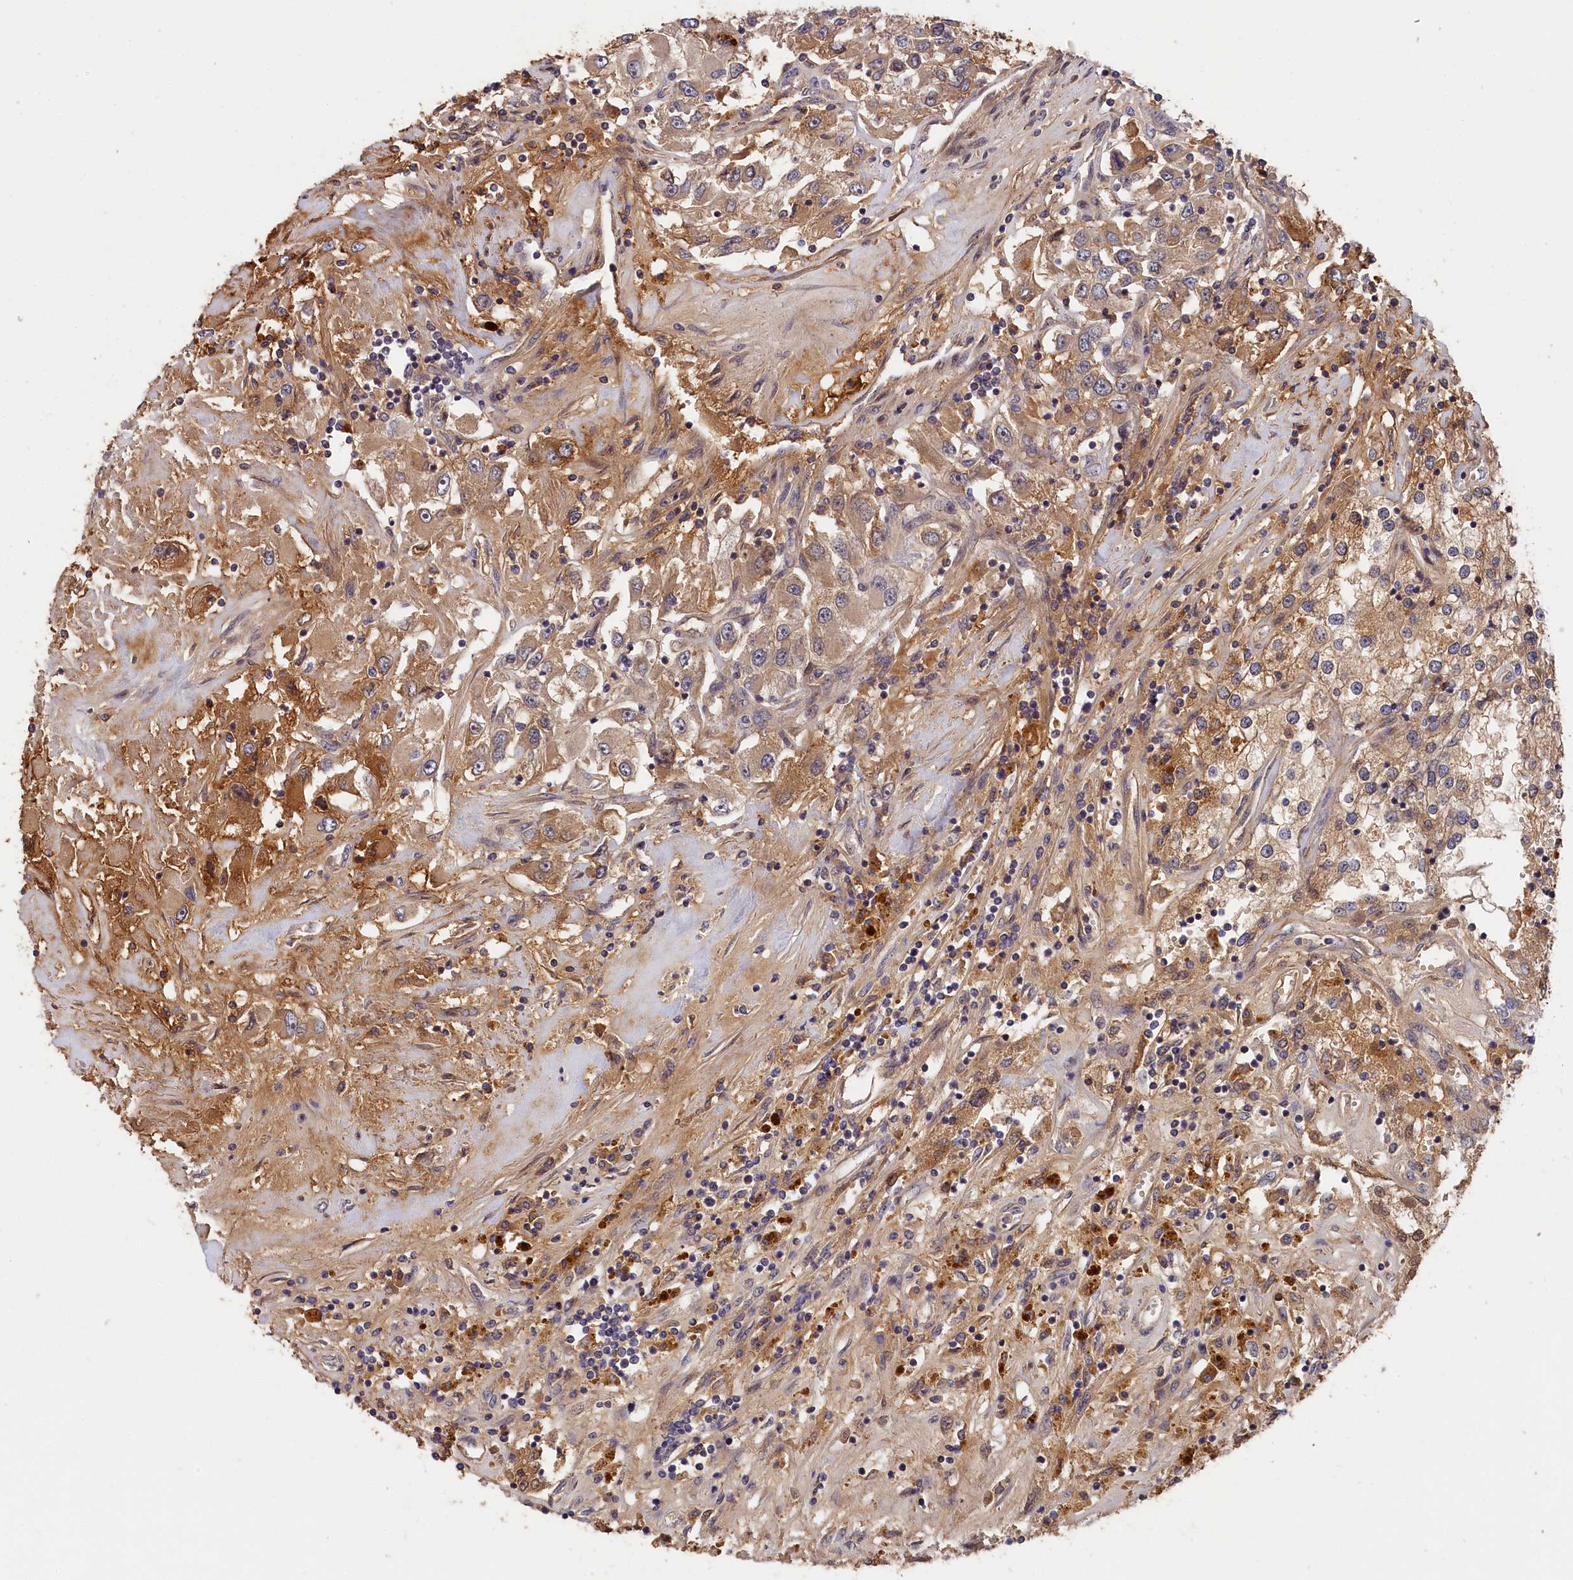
{"staining": {"intensity": "weak", "quantity": ">75%", "location": "cytoplasmic/membranous"}, "tissue": "renal cancer", "cell_type": "Tumor cells", "image_type": "cancer", "snomed": [{"axis": "morphology", "description": "Adenocarcinoma, NOS"}, {"axis": "topography", "description": "Kidney"}], "caption": "IHC photomicrograph of renal cancer stained for a protein (brown), which shows low levels of weak cytoplasmic/membranous staining in approximately >75% of tumor cells.", "gene": "ITIH1", "patient": {"sex": "female", "age": 52}}